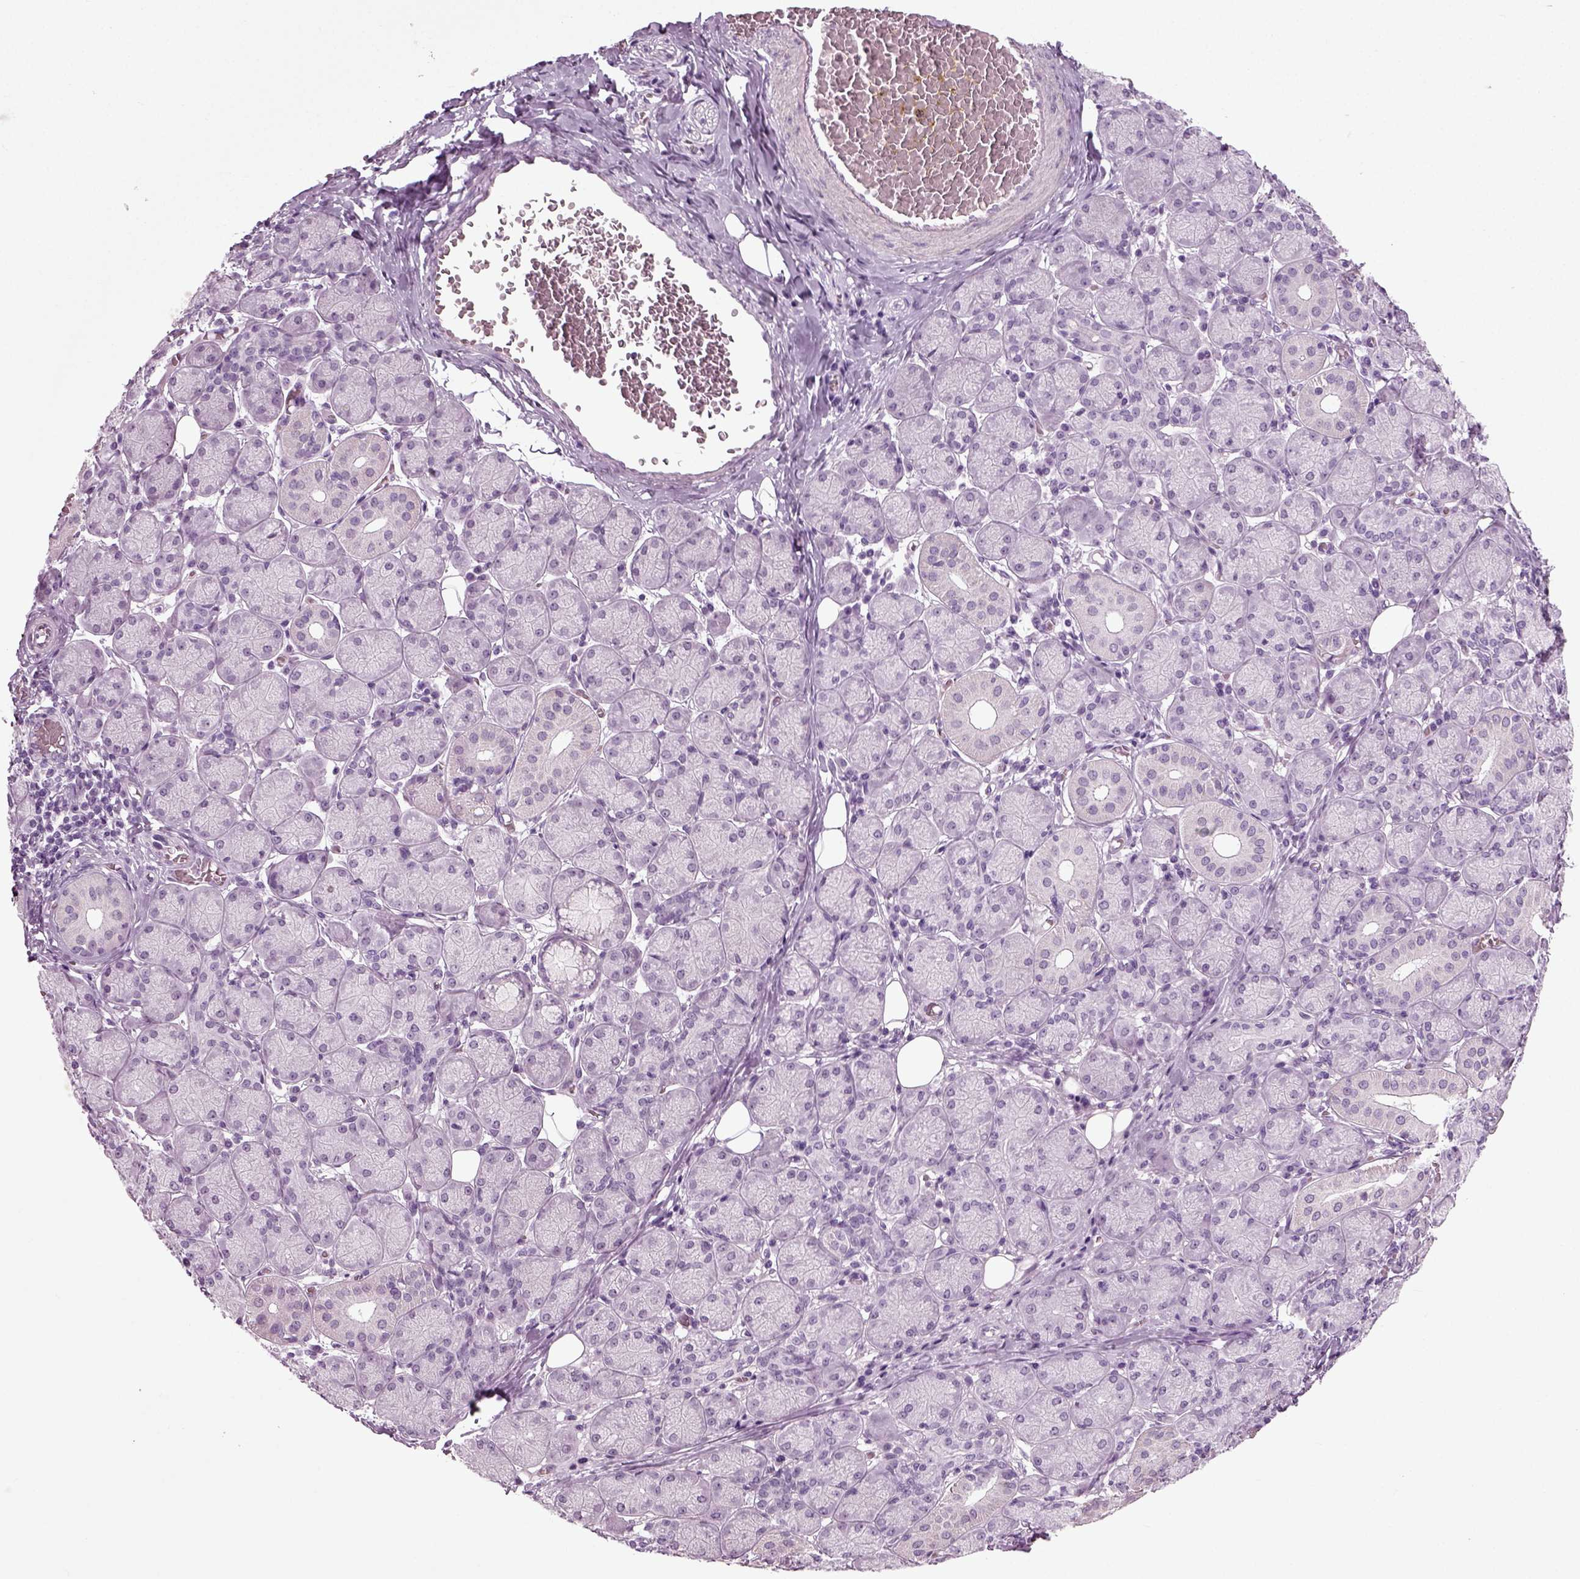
{"staining": {"intensity": "negative", "quantity": "none", "location": "none"}, "tissue": "salivary gland", "cell_type": "Glandular cells", "image_type": "normal", "snomed": [{"axis": "morphology", "description": "Normal tissue, NOS"}, {"axis": "topography", "description": "Salivary gland"}, {"axis": "topography", "description": "Peripheral nerve tissue"}], "caption": "Human salivary gland stained for a protein using immunohistochemistry (IHC) exhibits no staining in glandular cells.", "gene": "ZC2HC1C", "patient": {"sex": "female", "age": 24}}